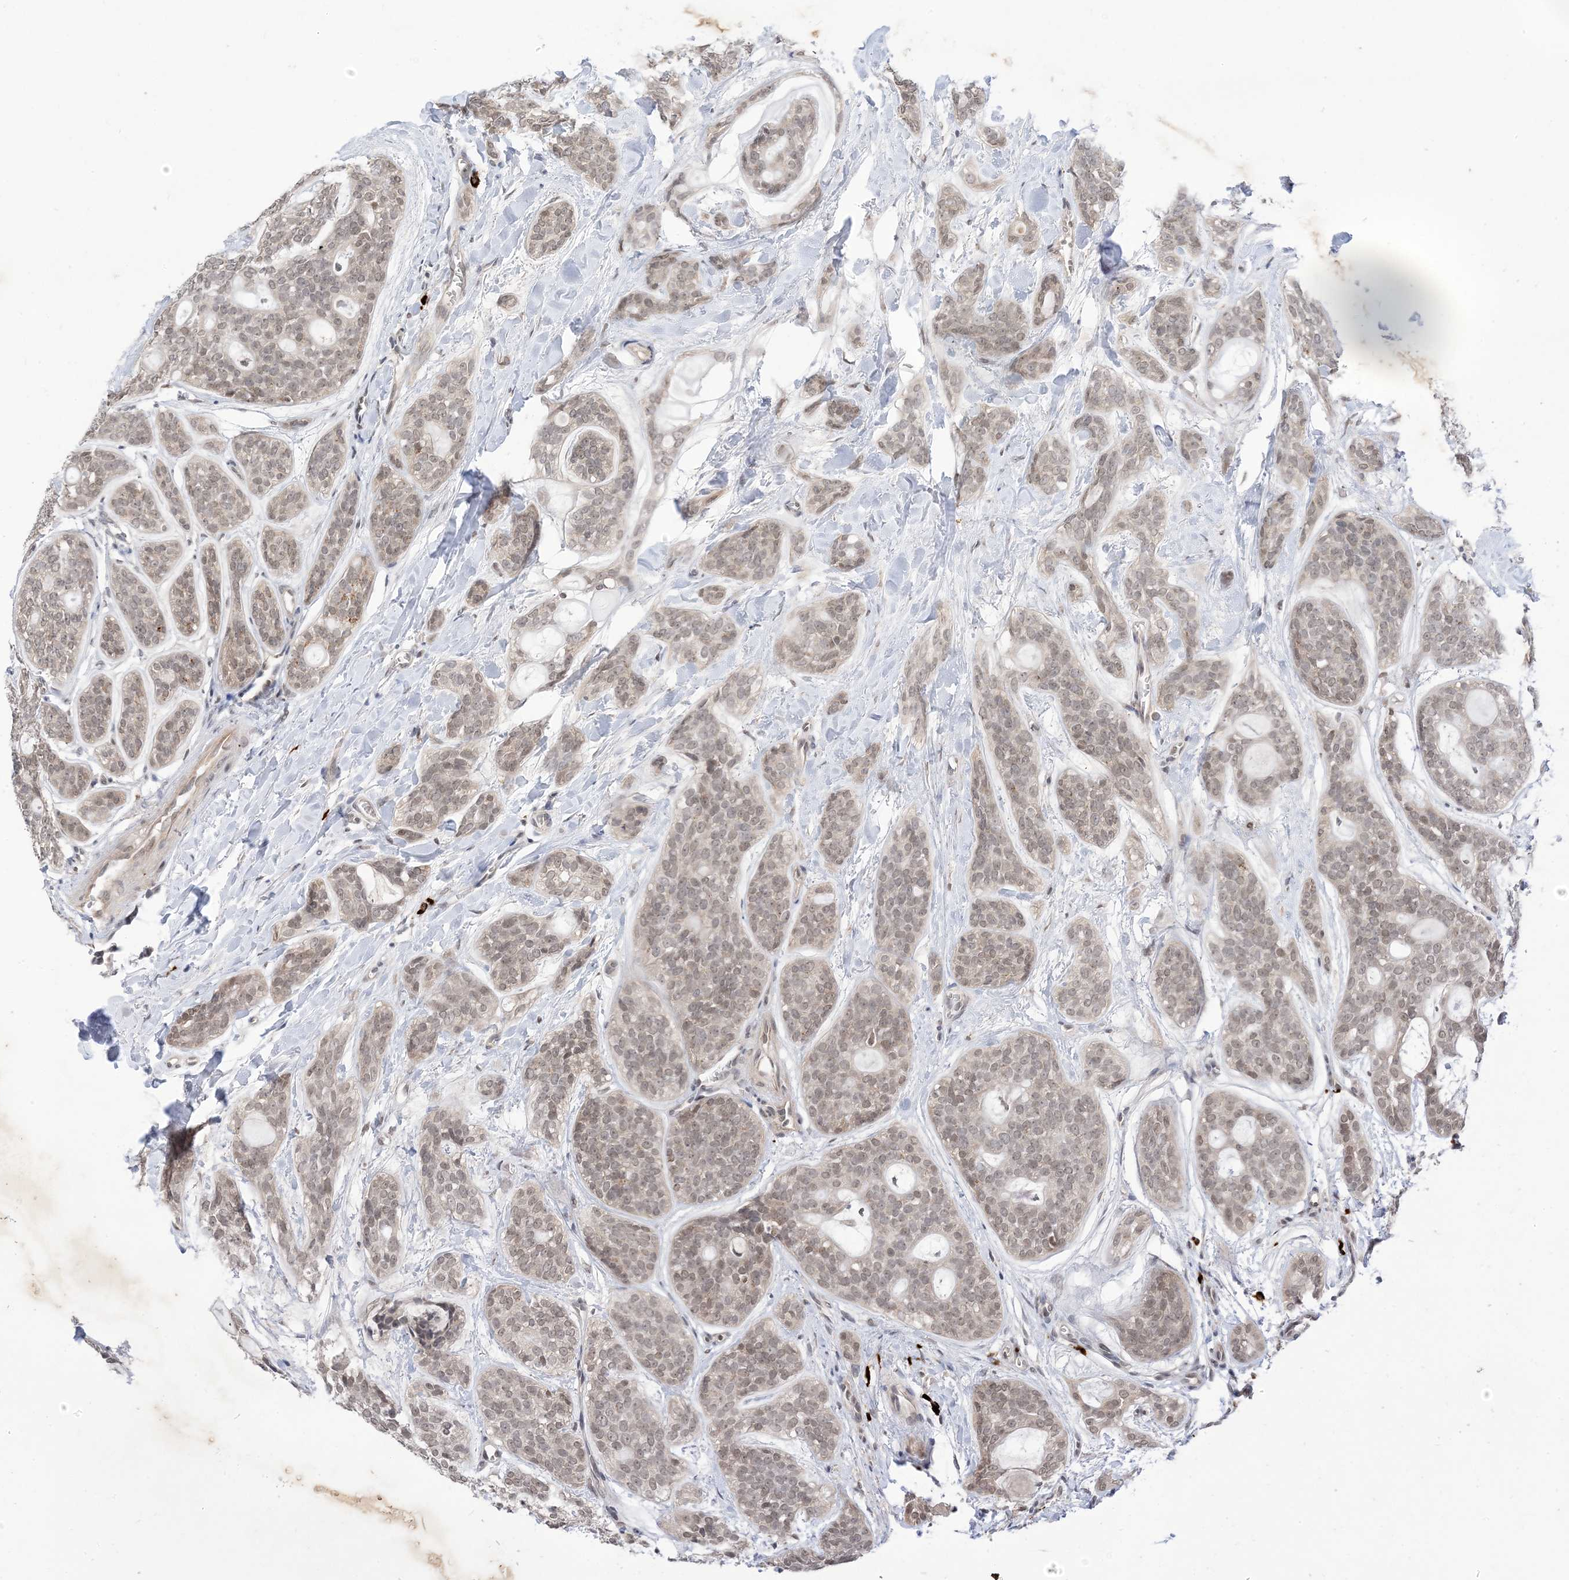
{"staining": {"intensity": "weak", "quantity": ">75%", "location": "nuclear"}, "tissue": "head and neck cancer", "cell_type": "Tumor cells", "image_type": "cancer", "snomed": [{"axis": "morphology", "description": "Adenocarcinoma, NOS"}, {"axis": "topography", "description": "Head-Neck"}], "caption": "Adenocarcinoma (head and neck) was stained to show a protein in brown. There is low levels of weak nuclear staining in approximately >75% of tumor cells.", "gene": "RANBP9", "patient": {"sex": "male", "age": 66}}